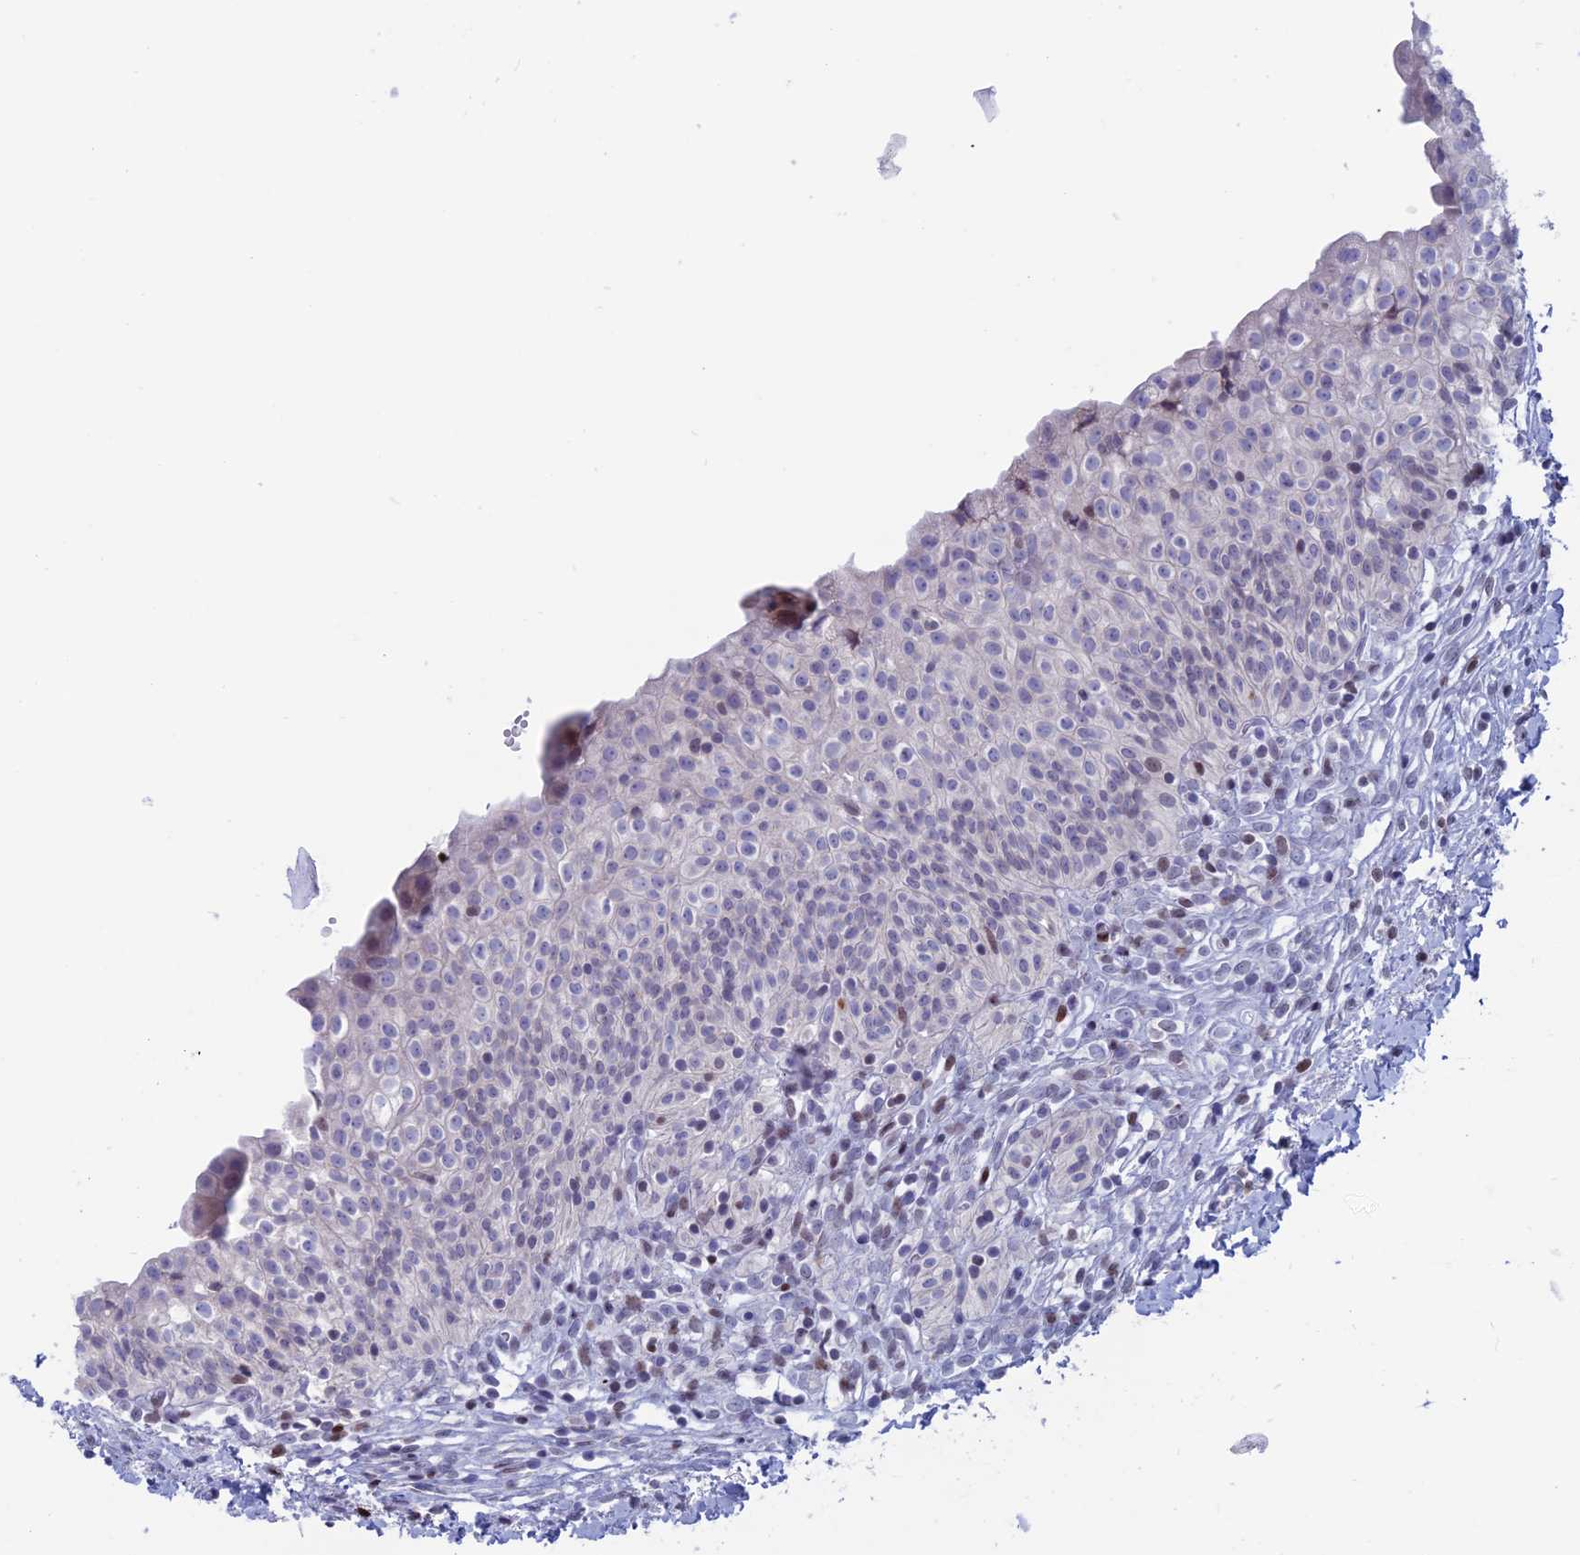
{"staining": {"intensity": "weak", "quantity": "<25%", "location": "nuclear"}, "tissue": "urinary bladder", "cell_type": "Urothelial cells", "image_type": "normal", "snomed": [{"axis": "morphology", "description": "Normal tissue, NOS"}, {"axis": "topography", "description": "Urinary bladder"}], "caption": "DAB (3,3'-diaminobenzidine) immunohistochemical staining of normal human urinary bladder demonstrates no significant expression in urothelial cells.", "gene": "CERS6", "patient": {"sex": "male", "age": 55}}